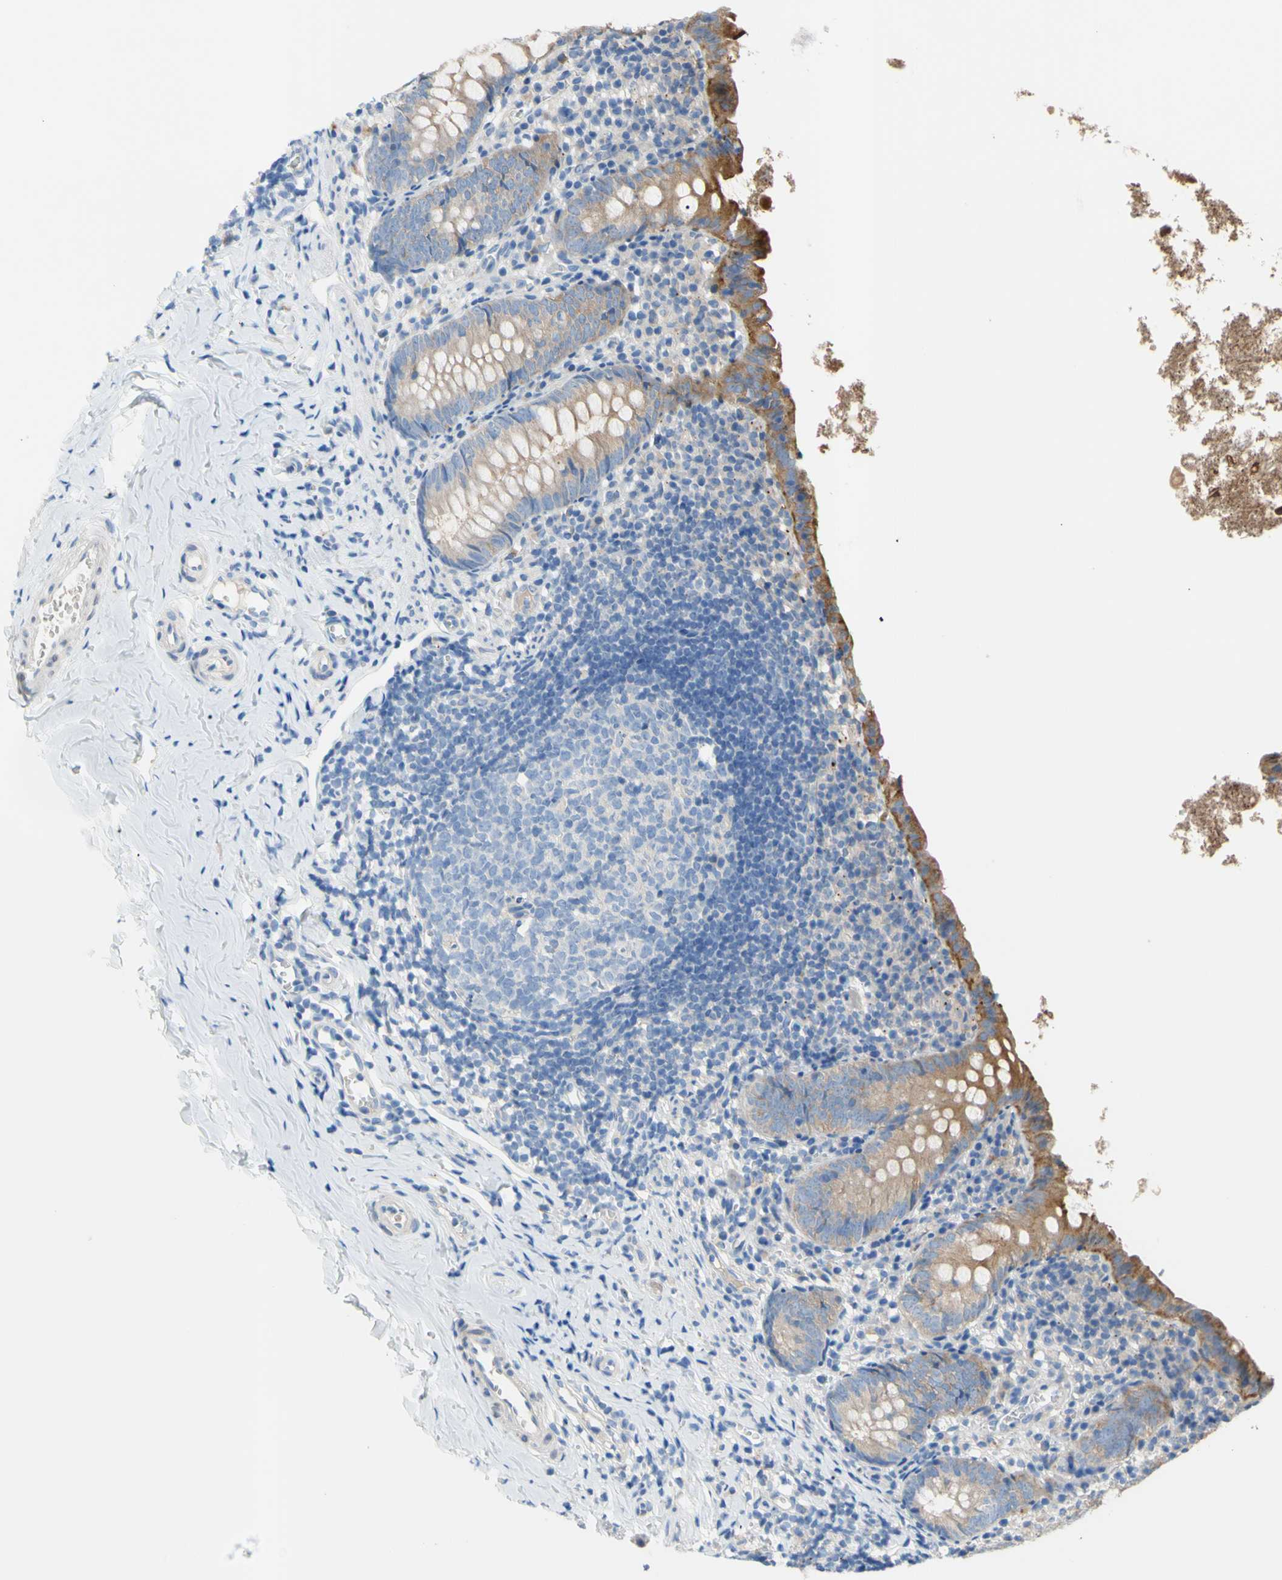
{"staining": {"intensity": "moderate", "quantity": ">75%", "location": "cytoplasmic/membranous"}, "tissue": "appendix", "cell_type": "Glandular cells", "image_type": "normal", "snomed": [{"axis": "morphology", "description": "Normal tissue, NOS"}, {"axis": "topography", "description": "Appendix"}], "caption": "High-power microscopy captured an immunohistochemistry (IHC) photomicrograph of benign appendix, revealing moderate cytoplasmic/membranous staining in about >75% of glandular cells.", "gene": "TMEM59L", "patient": {"sex": "female", "age": 10}}